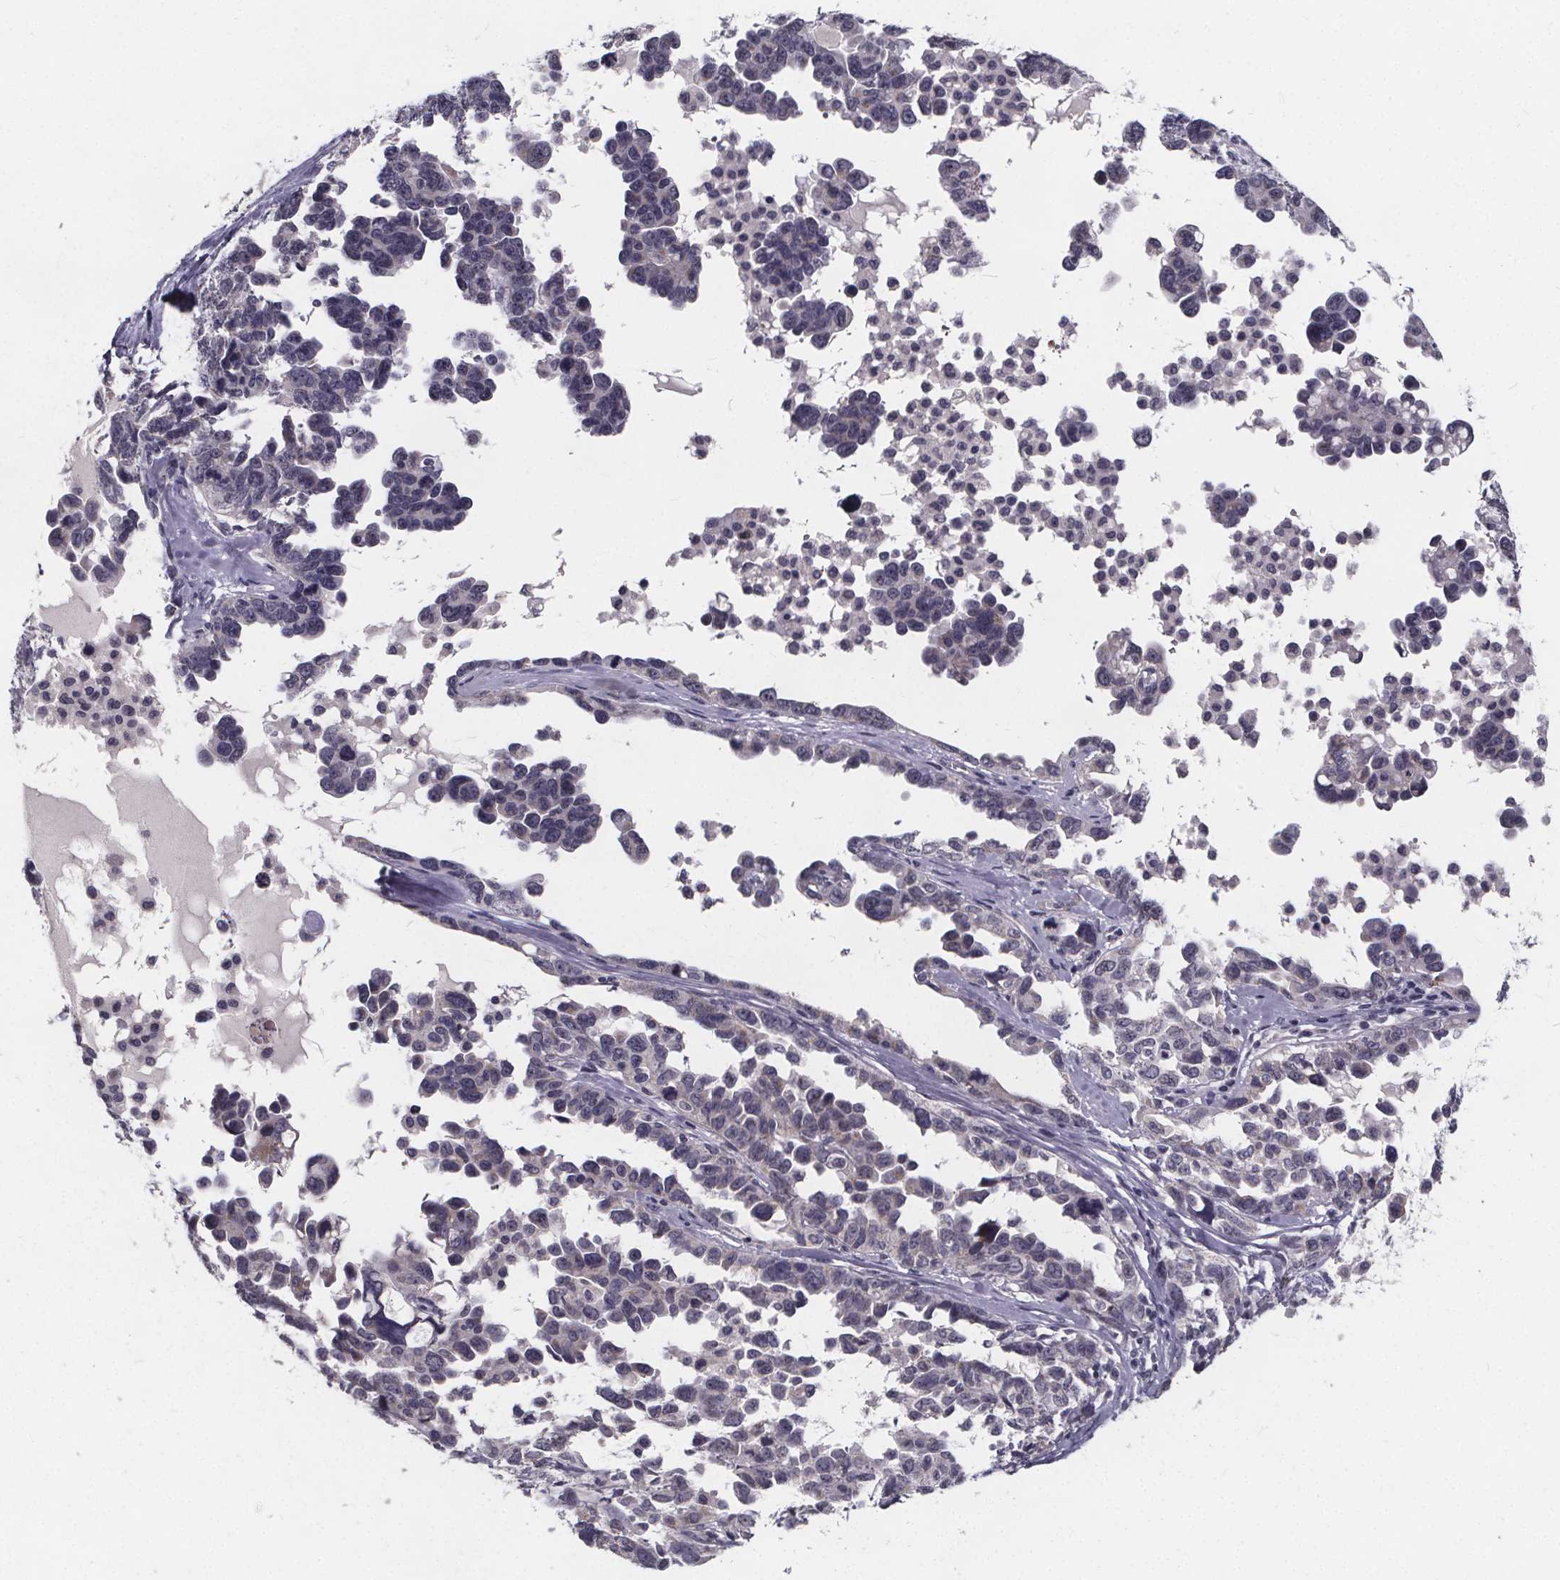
{"staining": {"intensity": "negative", "quantity": "none", "location": "none"}, "tissue": "ovarian cancer", "cell_type": "Tumor cells", "image_type": "cancer", "snomed": [{"axis": "morphology", "description": "Cystadenocarcinoma, serous, NOS"}, {"axis": "topography", "description": "Ovary"}], "caption": "Immunohistochemistry (IHC) image of human ovarian cancer (serous cystadenocarcinoma) stained for a protein (brown), which demonstrates no positivity in tumor cells.", "gene": "FAM181B", "patient": {"sex": "female", "age": 69}}